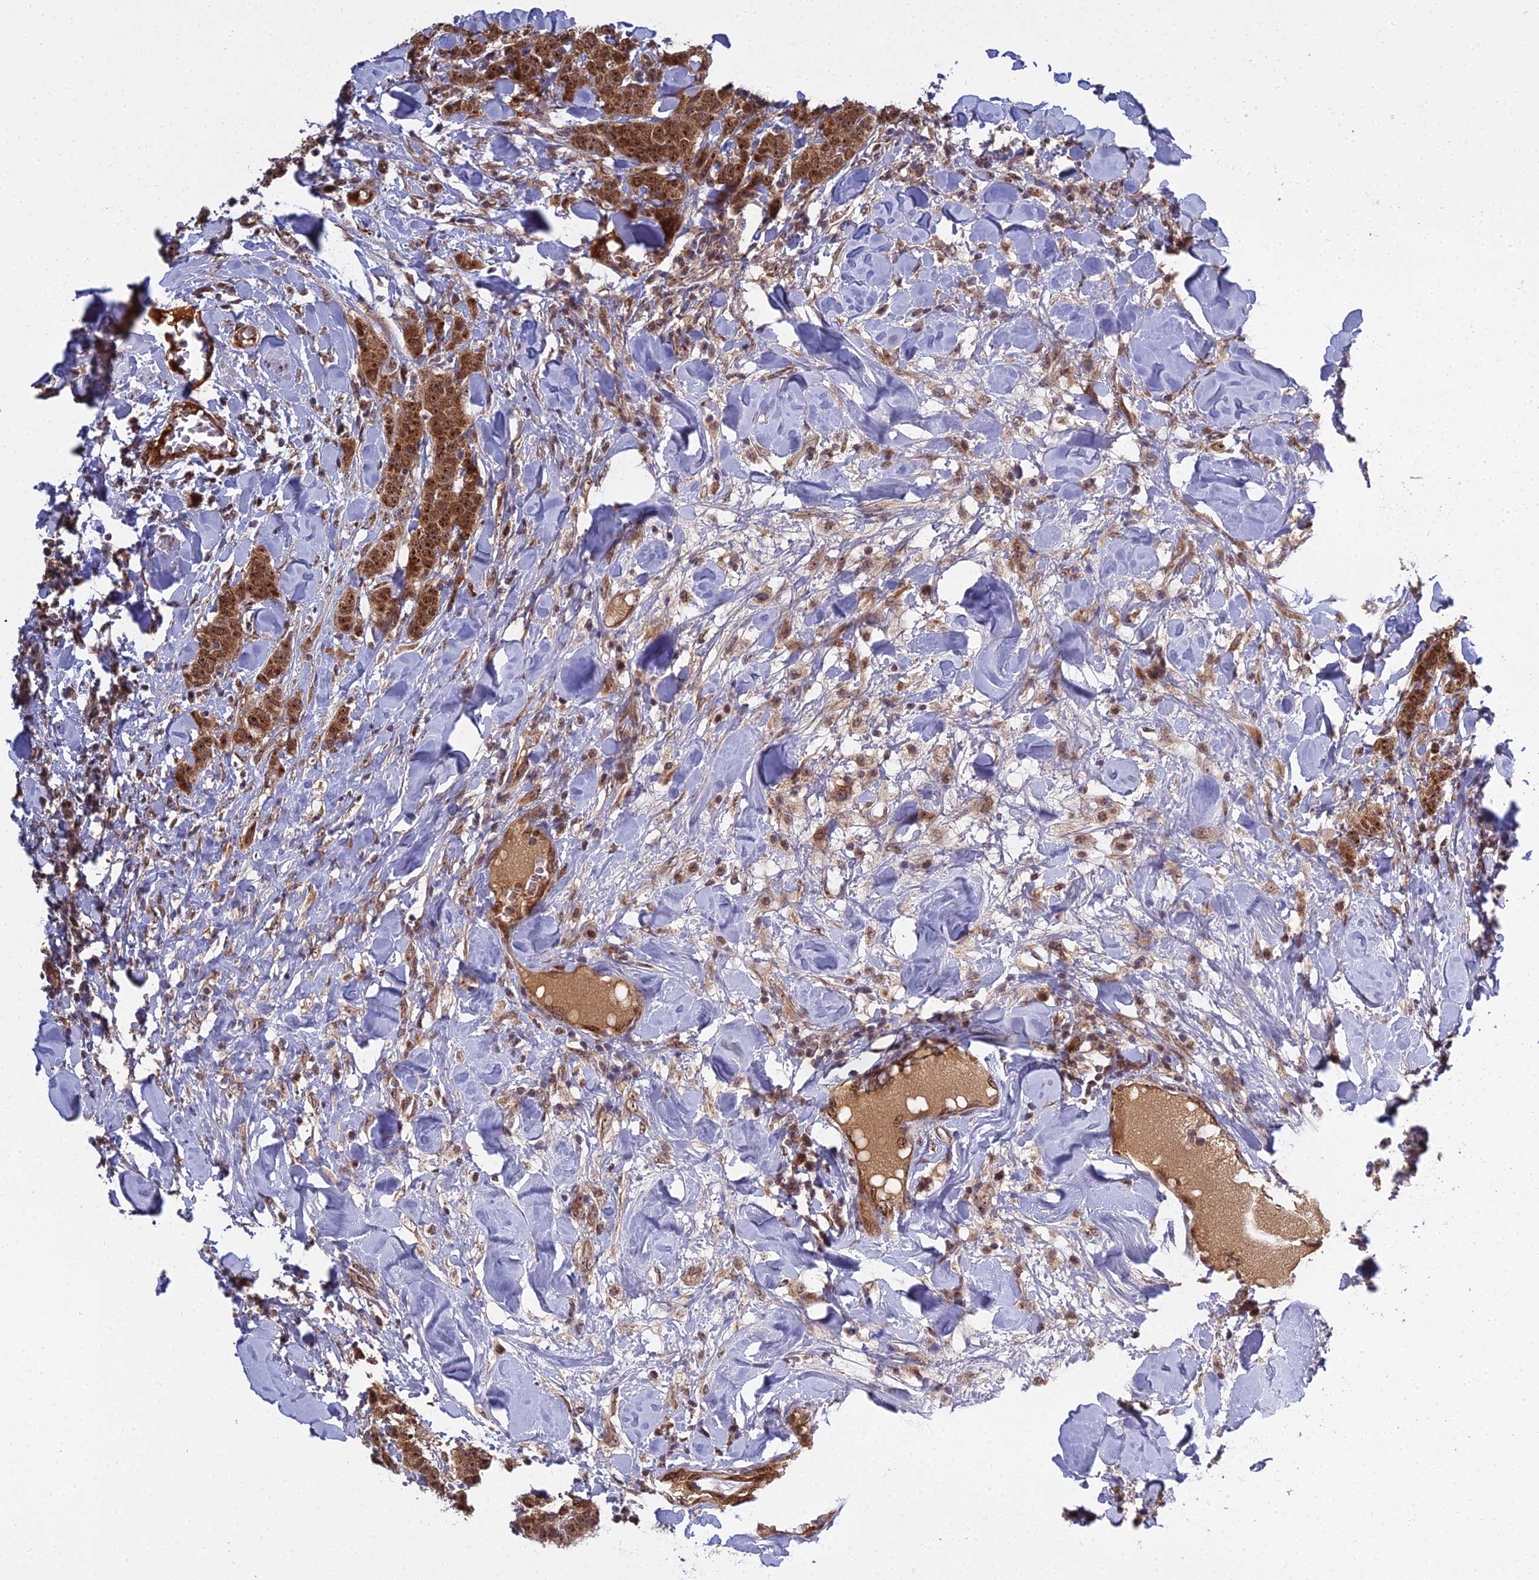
{"staining": {"intensity": "moderate", "quantity": ">75%", "location": "cytoplasmic/membranous,nuclear"}, "tissue": "breast cancer", "cell_type": "Tumor cells", "image_type": "cancer", "snomed": [{"axis": "morphology", "description": "Duct carcinoma"}, {"axis": "topography", "description": "Breast"}], "caption": "High-magnification brightfield microscopy of breast cancer (invasive ductal carcinoma) stained with DAB (3,3'-diaminobenzidine) (brown) and counterstained with hematoxylin (blue). tumor cells exhibit moderate cytoplasmic/membranous and nuclear positivity is appreciated in approximately>75% of cells.", "gene": "MEOX1", "patient": {"sex": "female", "age": 40}}